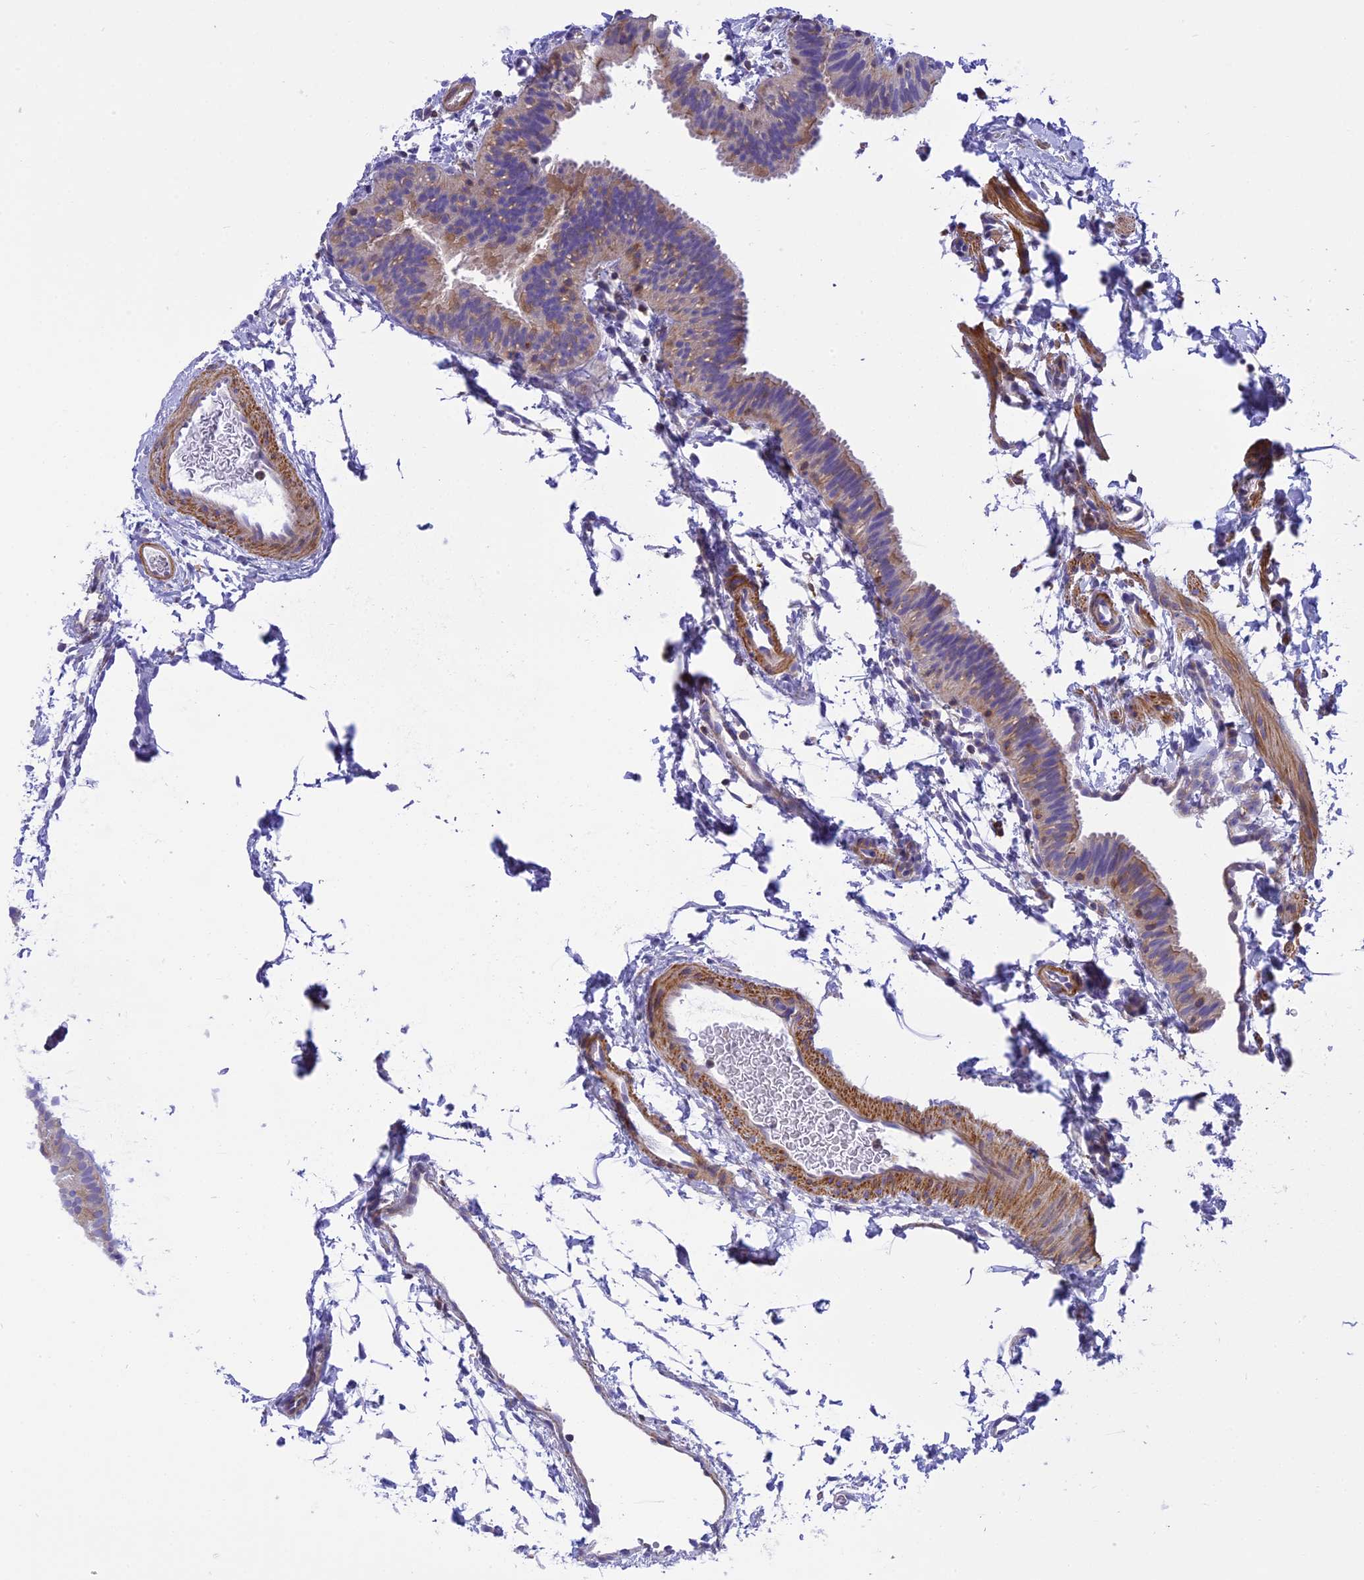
{"staining": {"intensity": "weak", "quantity": "25%-75%", "location": "cytoplasmic/membranous"}, "tissue": "fallopian tube", "cell_type": "Glandular cells", "image_type": "normal", "snomed": [{"axis": "morphology", "description": "Normal tissue, NOS"}, {"axis": "topography", "description": "Fallopian tube"}], "caption": "Normal fallopian tube demonstrates weak cytoplasmic/membranous expression in approximately 25%-75% of glandular cells (Brightfield microscopy of DAB IHC at high magnification)..", "gene": "CORO7", "patient": {"sex": "female", "age": 35}}